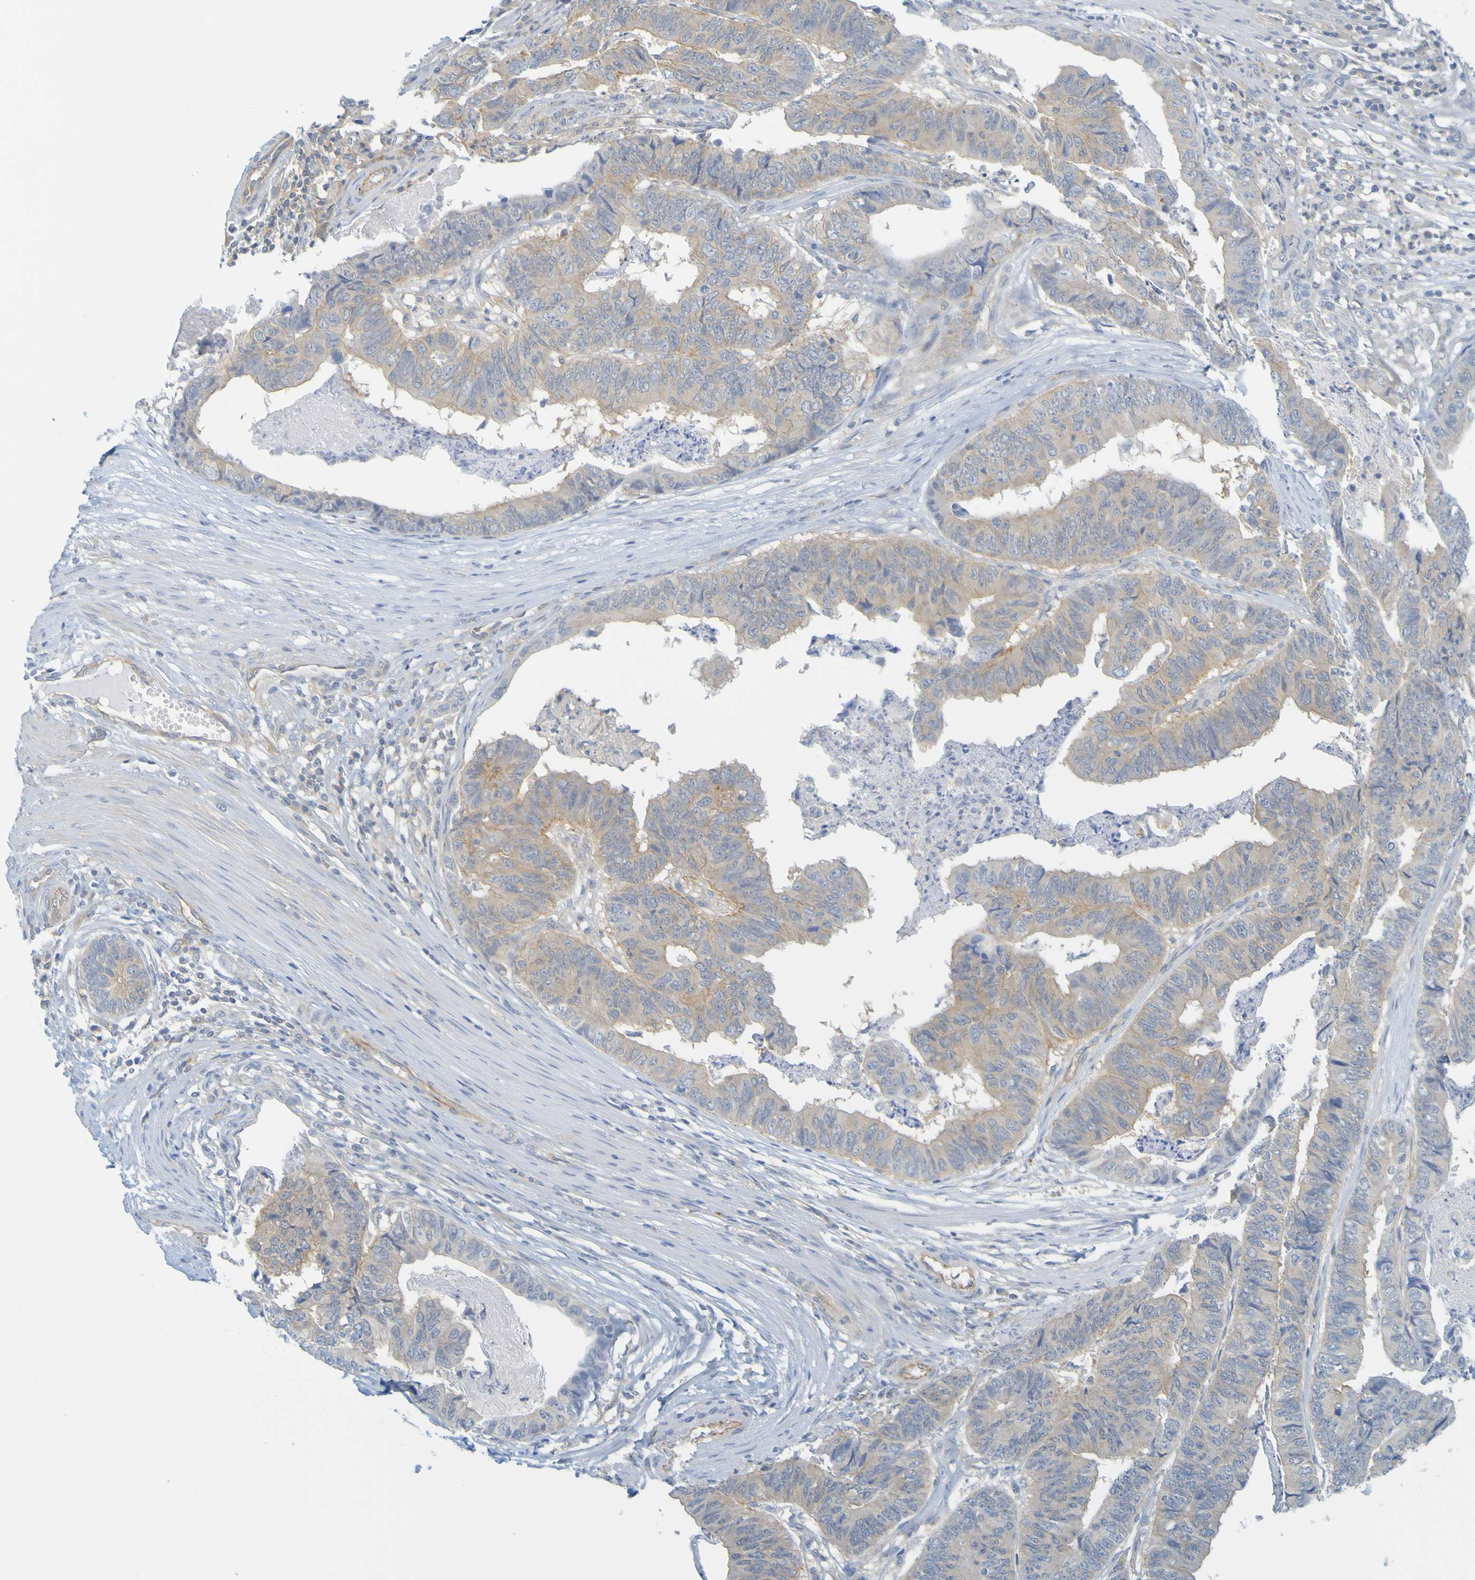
{"staining": {"intensity": "weak", "quantity": ">75%", "location": "cytoplasmic/membranous"}, "tissue": "stomach cancer", "cell_type": "Tumor cells", "image_type": "cancer", "snomed": [{"axis": "morphology", "description": "Adenocarcinoma, NOS"}, {"axis": "topography", "description": "Stomach, lower"}], "caption": "IHC of stomach cancer displays low levels of weak cytoplasmic/membranous expression in about >75% of tumor cells.", "gene": "APPL1", "patient": {"sex": "male", "age": 77}}